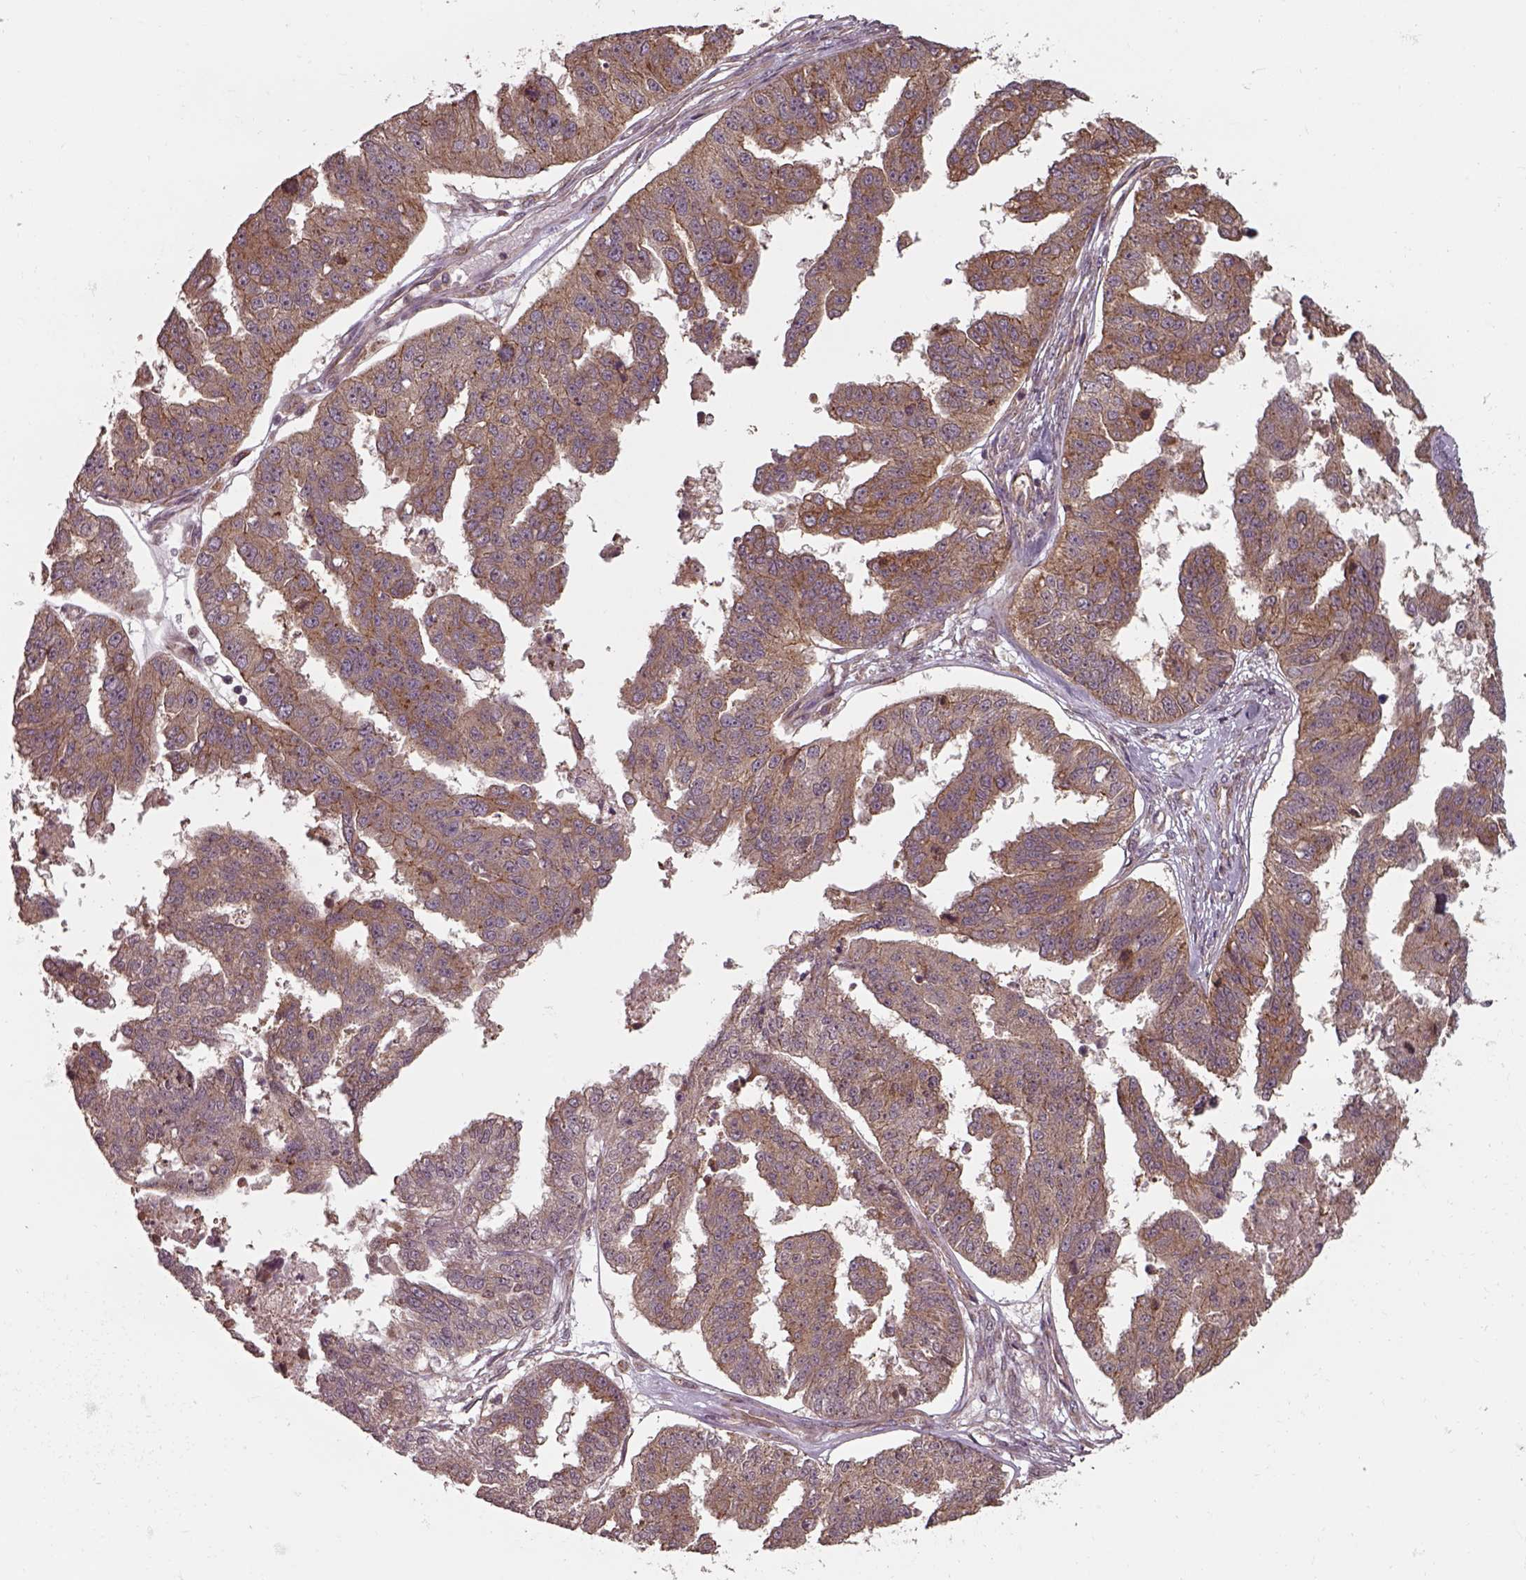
{"staining": {"intensity": "moderate", "quantity": ">75%", "location": "cytoplasmic/membranous"}, "tissue": "ovarian cancer", "cell_type": "Tumor cells", "image_type": "cancer", "snomed": [{"axis": "morphology", "description": "Cystadenocarcinoma, serous, NOS"}, {"axis": "topography", "description": "Ovary"}], "caption": "IHC photomicrograph of ovarian cancer (serous cystadenocarcinoma) stained for a protein (brown), which demonstrates medium levels of moderate cytoplasmic/membranous positivity in approximately >75% of tumor cells.", "gene": "CHMP3", "patient": {"sex": "female", "age": 58}}